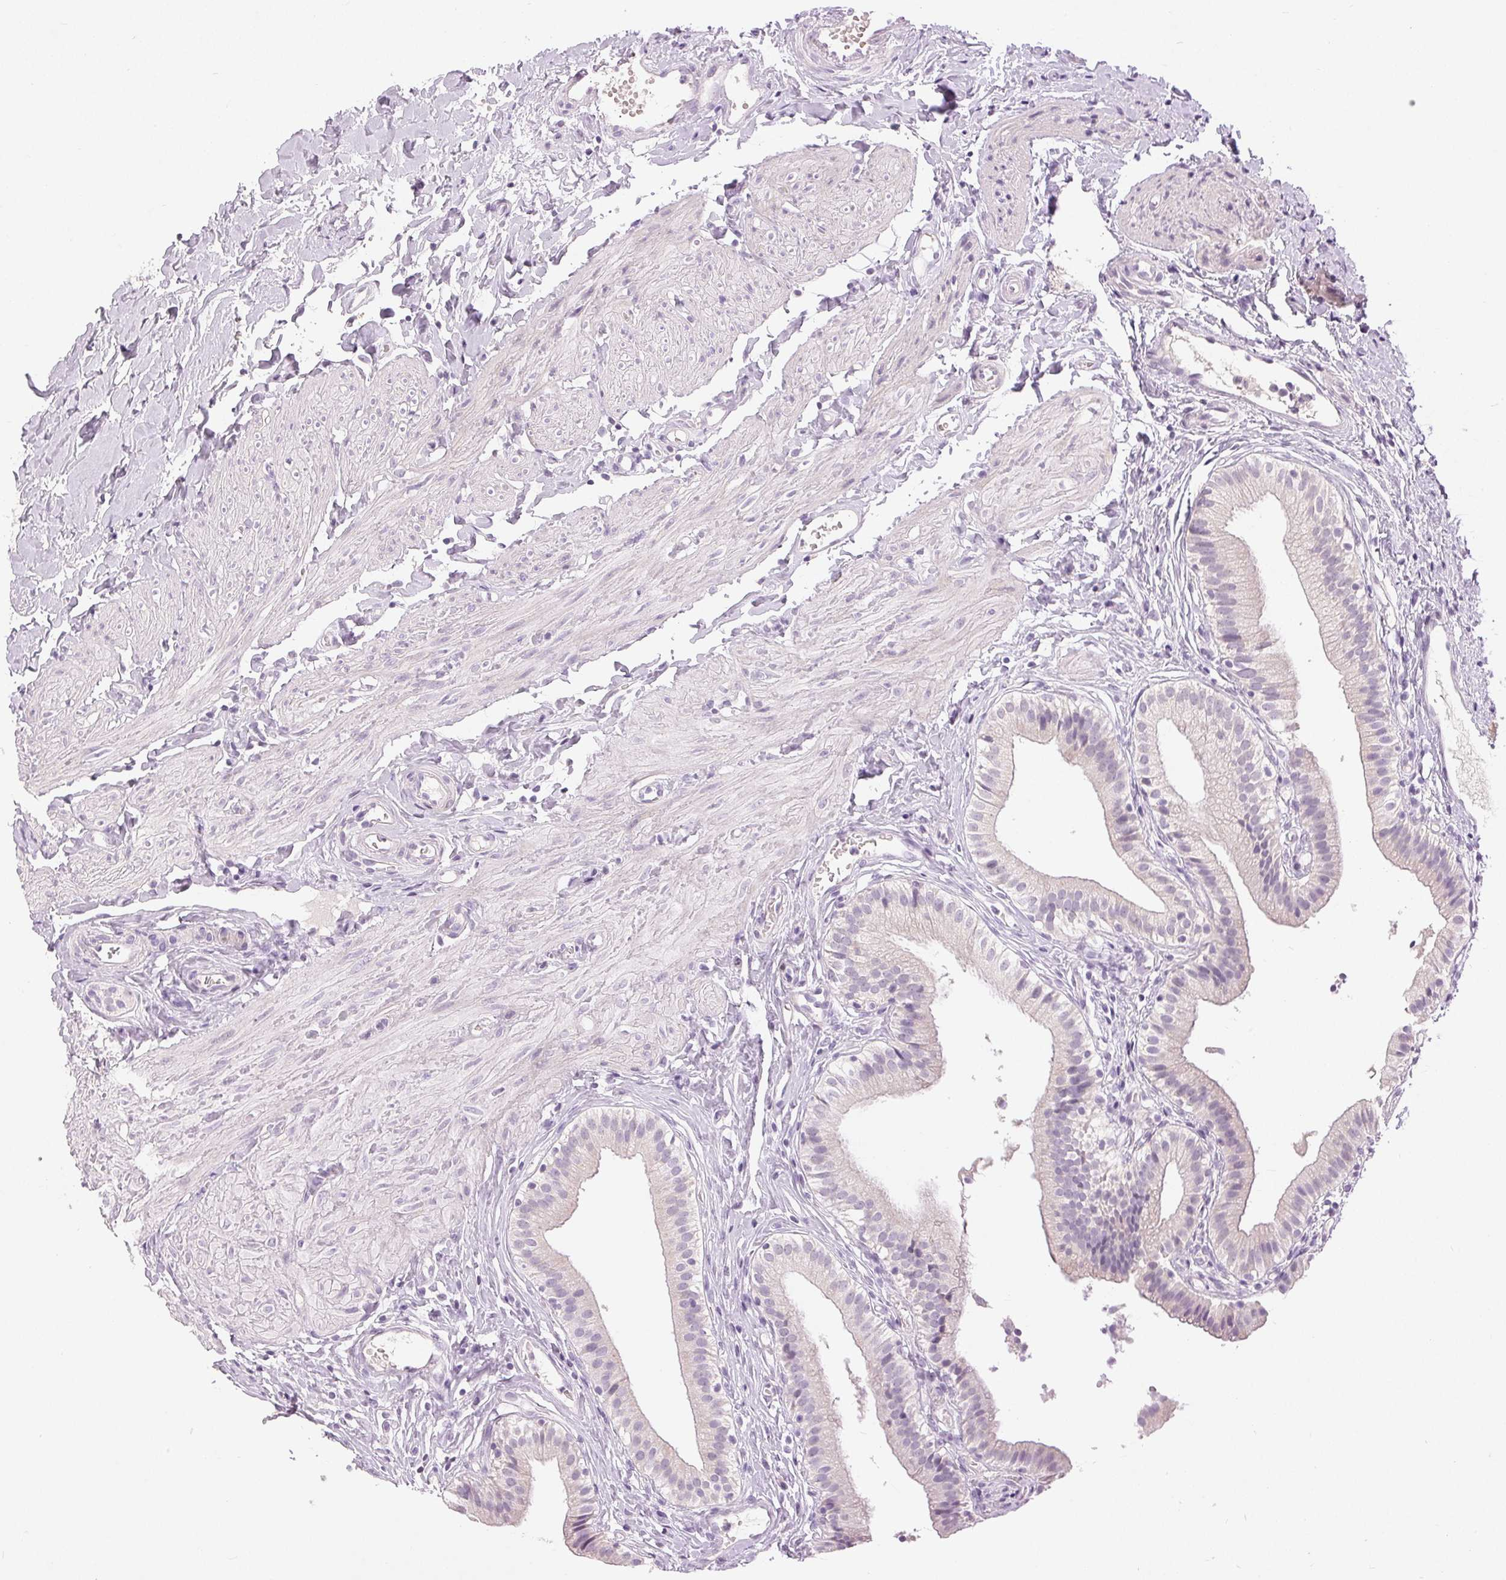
{"staining": {"intensity": "negative", "quantity": "none", "location": "none"}, "tissue": "gallbladder", "cell_type": "Glandular cells", "image_type": "normal", "snomed": [{"axis": "morphology", "description": "Normal tissue, NOS"}, {"axis": "topography", "description": "Gallbladder"}], "caption": "Immunohistochemical staining of normal human gallbladder exhibits no significant positivity in glandular cells.", "gene": "DSG3", "patient": {"sex": "female", "age": 47}}